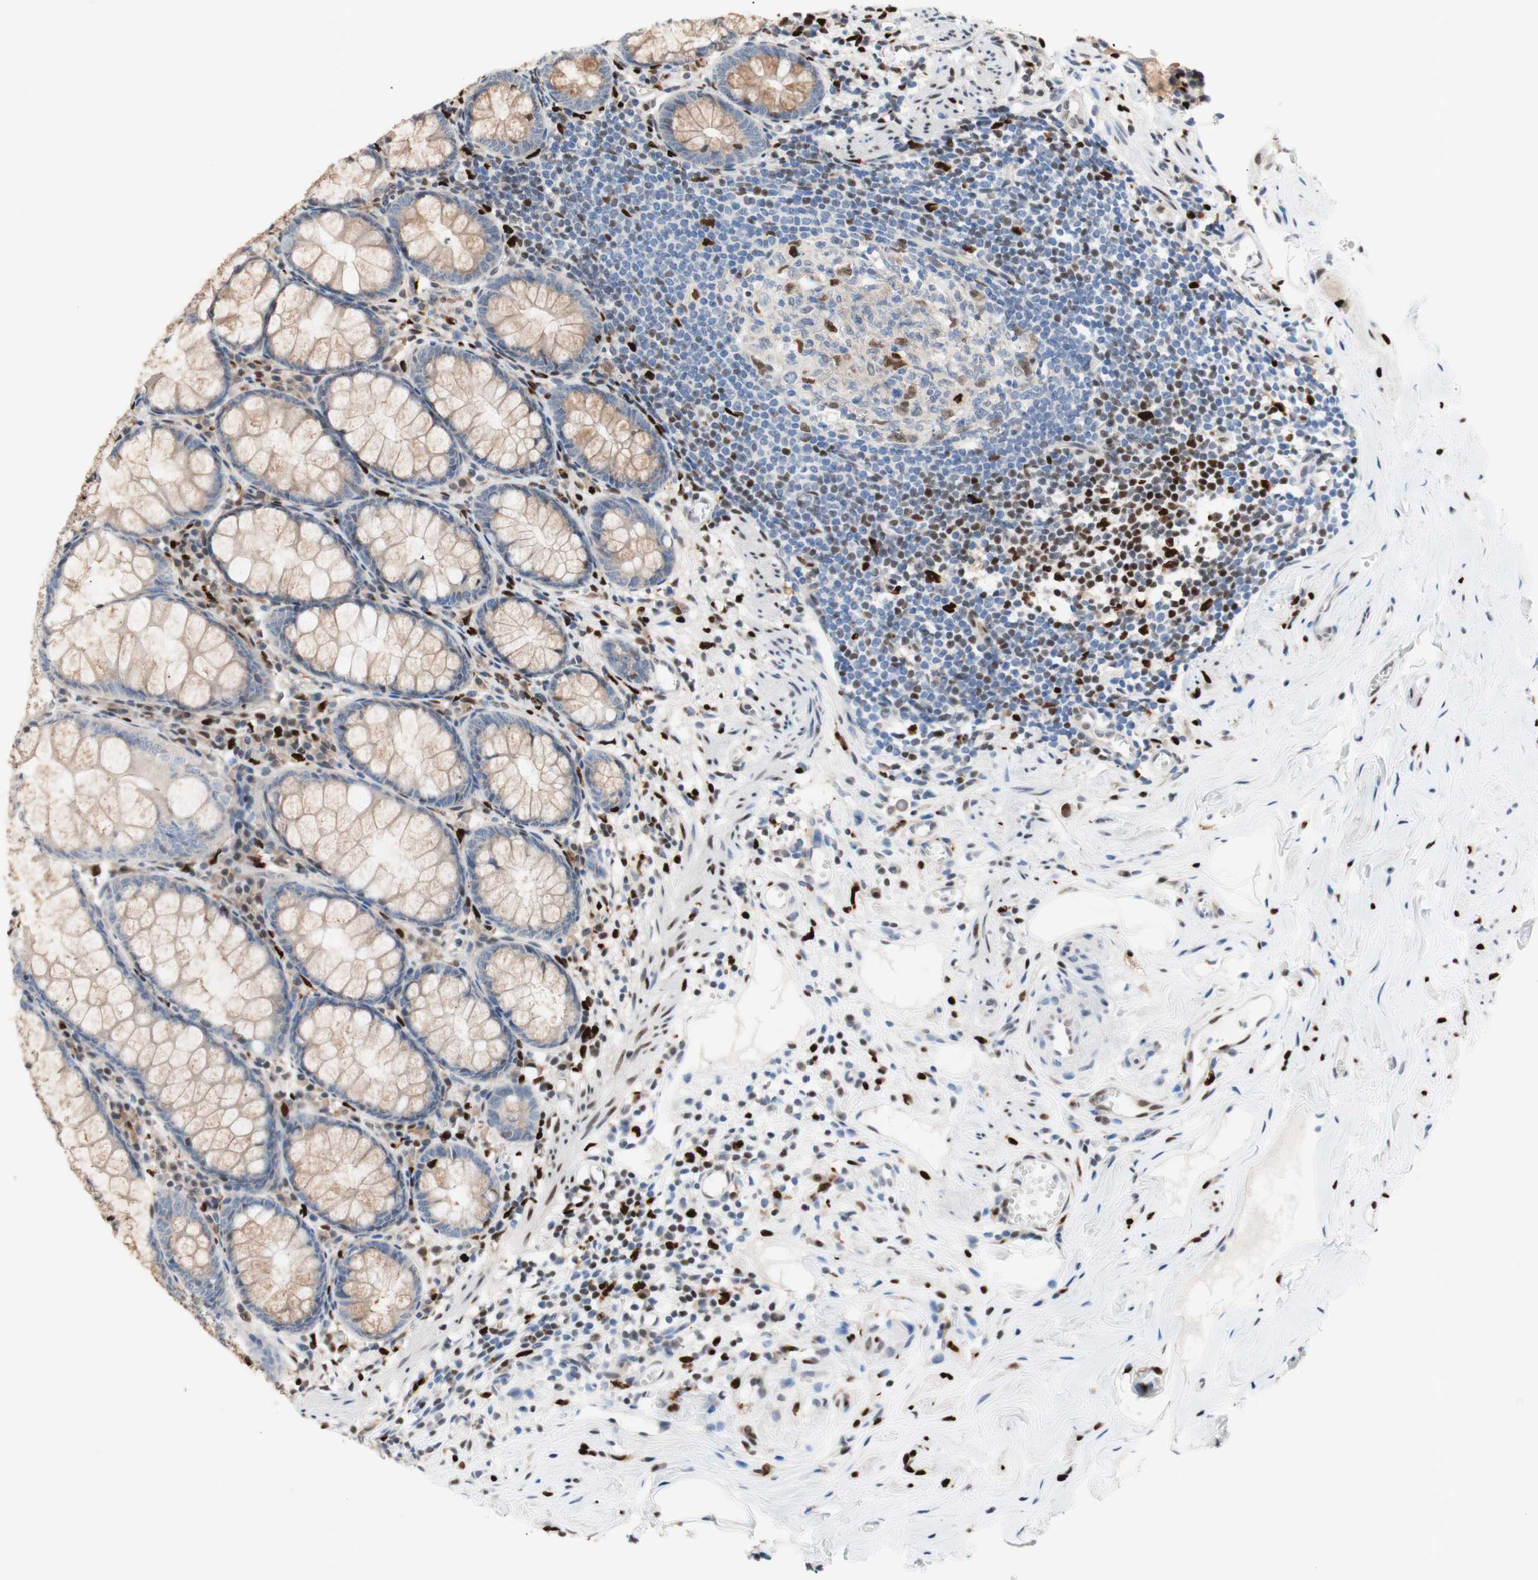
{"staining": {"intensity": "moderate", "quantity": ">75%", "location": "cytoplasmic/membranous"}, "tissue": "appendix", "cell_type": "Glandular cells", "image_type": "normal", "snomed": [{"axis": "morphology", "description": "Normal tissue, NOS"}, {"axis": "topography", "description": "Appendix"}], "caption": "A micrograph showing moderate cytoplasmic/membranous positivity in about >75% of glandular cells in normal appendix, as visualized by brown immunohistochemical staining.", "gene": "EED", "patient": {"sex": "female", "age": 77}}